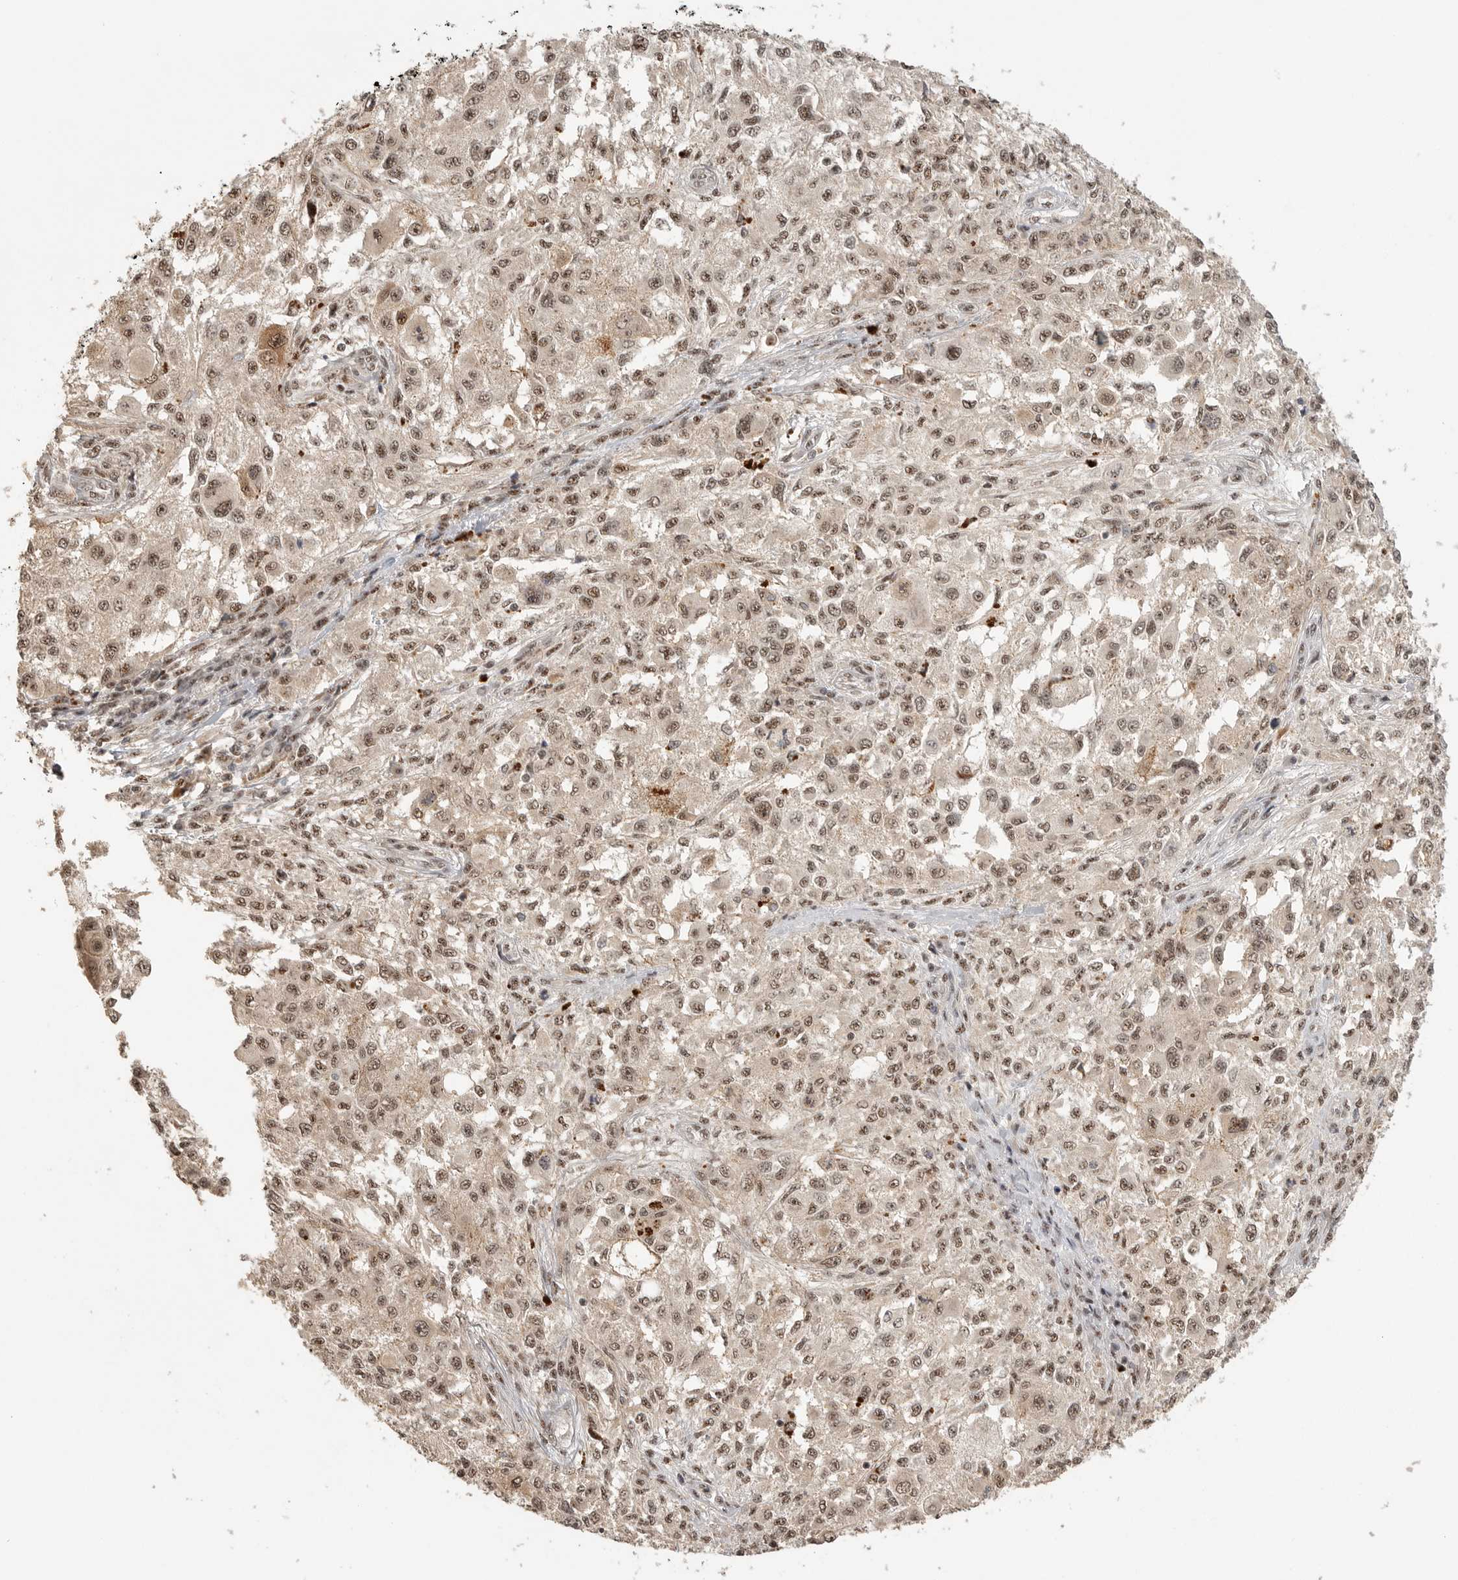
{"staining": {"intensity": "moderate", "quantity": ">75%", "location": "nuclear"}, "tissue": "melanoma", "cell_type": "Tumor cells", "image_type": "cancer", "snomed": [{"axis": "morphology", "description": "Necrosis, NOS"}, {"axis": "morphology", "description": "Malignant melanoma, NOS"}, {"axis": "topography", "description": "Skin"}], "caption": "An IHC micrograph of tumor tissue is shown. Protein staining in brown shows moderate nuclear positivity in malignant melanoma within tumor cells. (brown staining indicates protein expression, while blue staining denotes nuclei).", "gene": "POMP", "patient": {"sex": "female", "age": 87}}